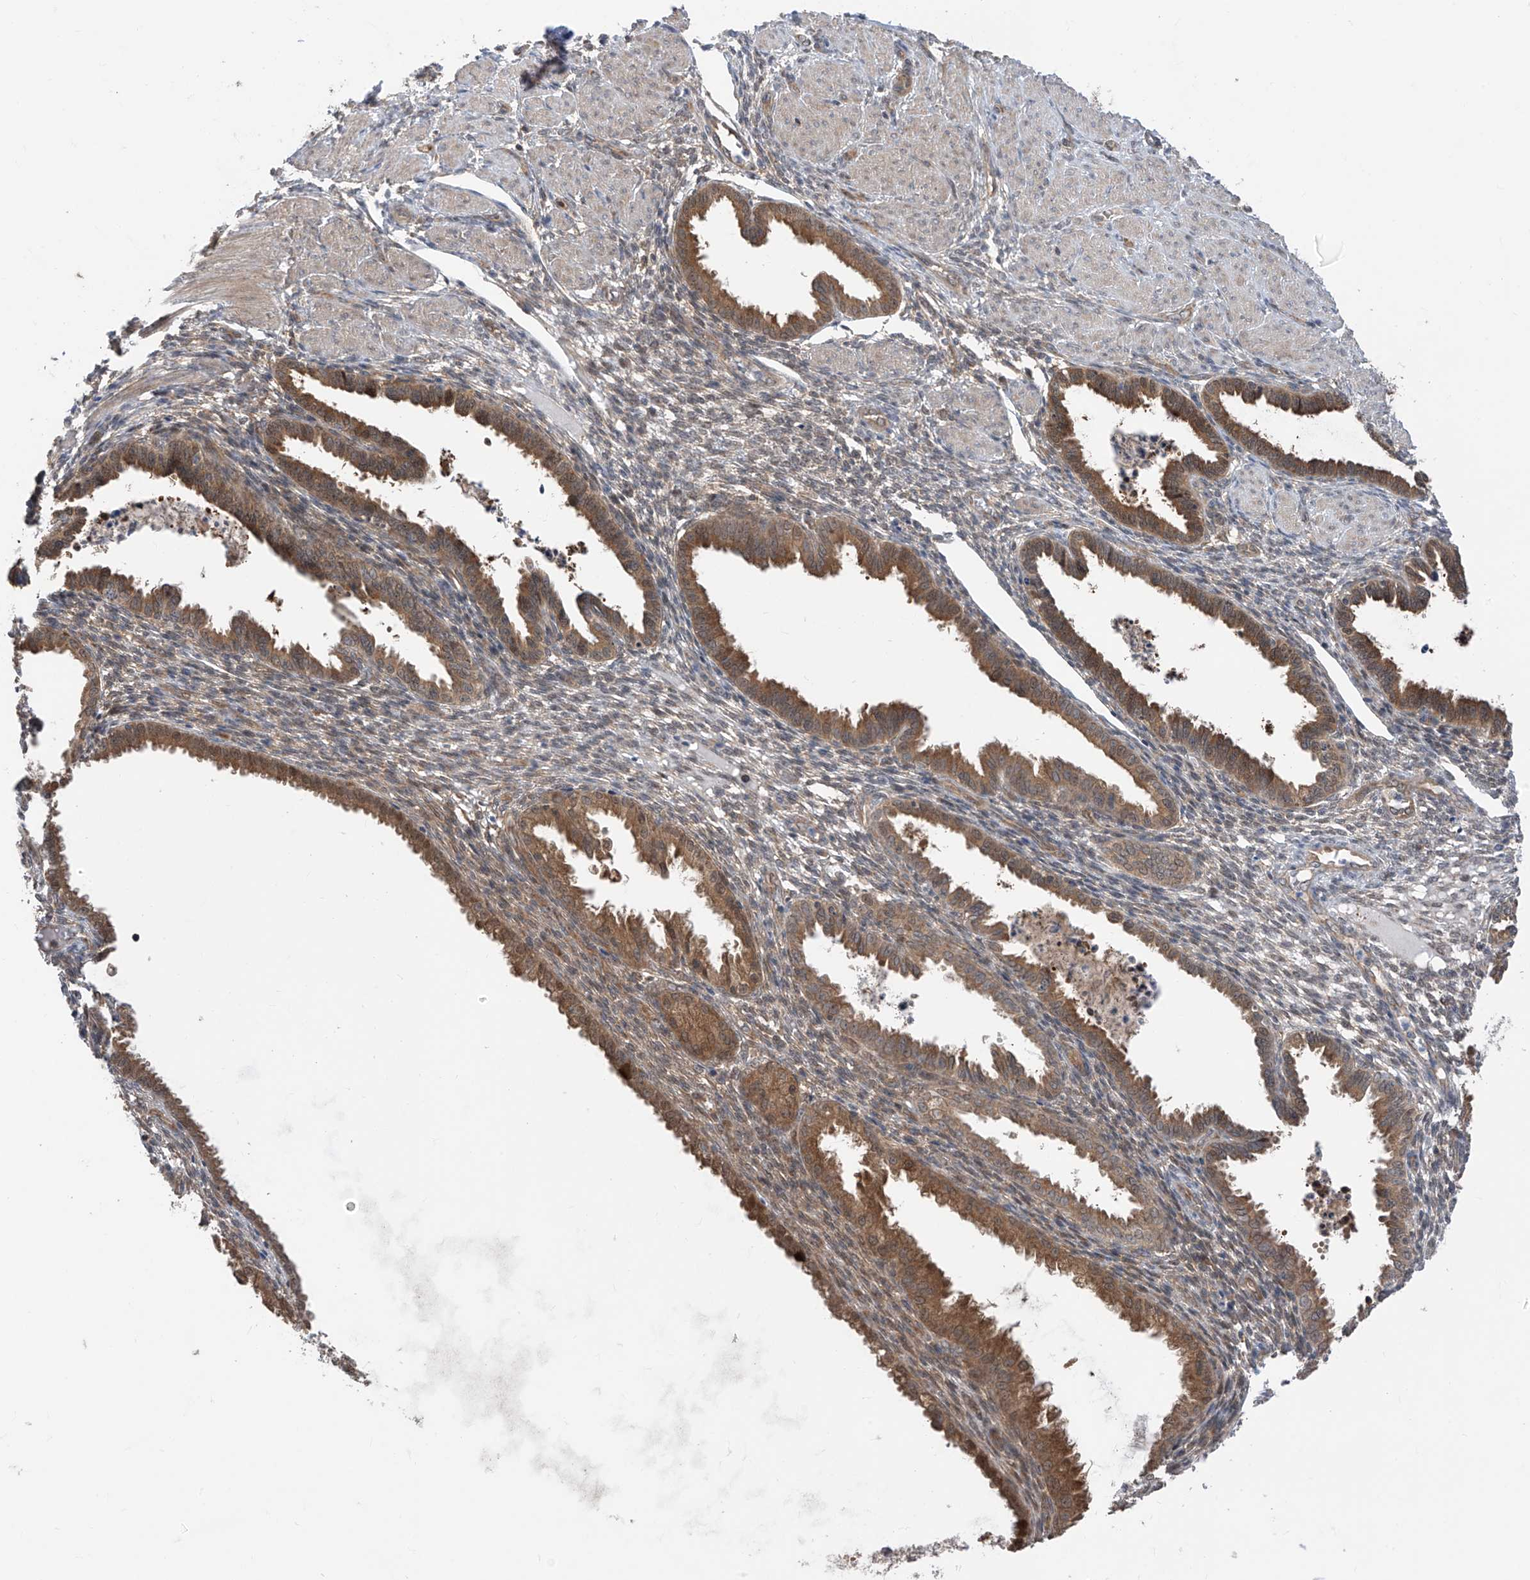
{"staining": {"intensity": "weak", "quantity": "25%-75%", "location": "cytoplasmic/membranous"}, "tissue": "endometrium", "cell_type": "Cells in endometrial stroma", "image_type": "normal", "snomed": [{"axis": "morphology", "description": "Normal tissue, NOS"}, {"axis": "topography", "description": "Endometrium"}], "caption": "Weak cytoplasmic/membranous protein positivity is identified in approximately 25%-75% of cells in endometrial stroma in endometrium. The staining is performed using DAB brown chromogen to label protein expression. The nuclei are counter-stained blue using hematoxylin.", "gene": "TTC38", "patient": {"sex": "female", "age": 33}}